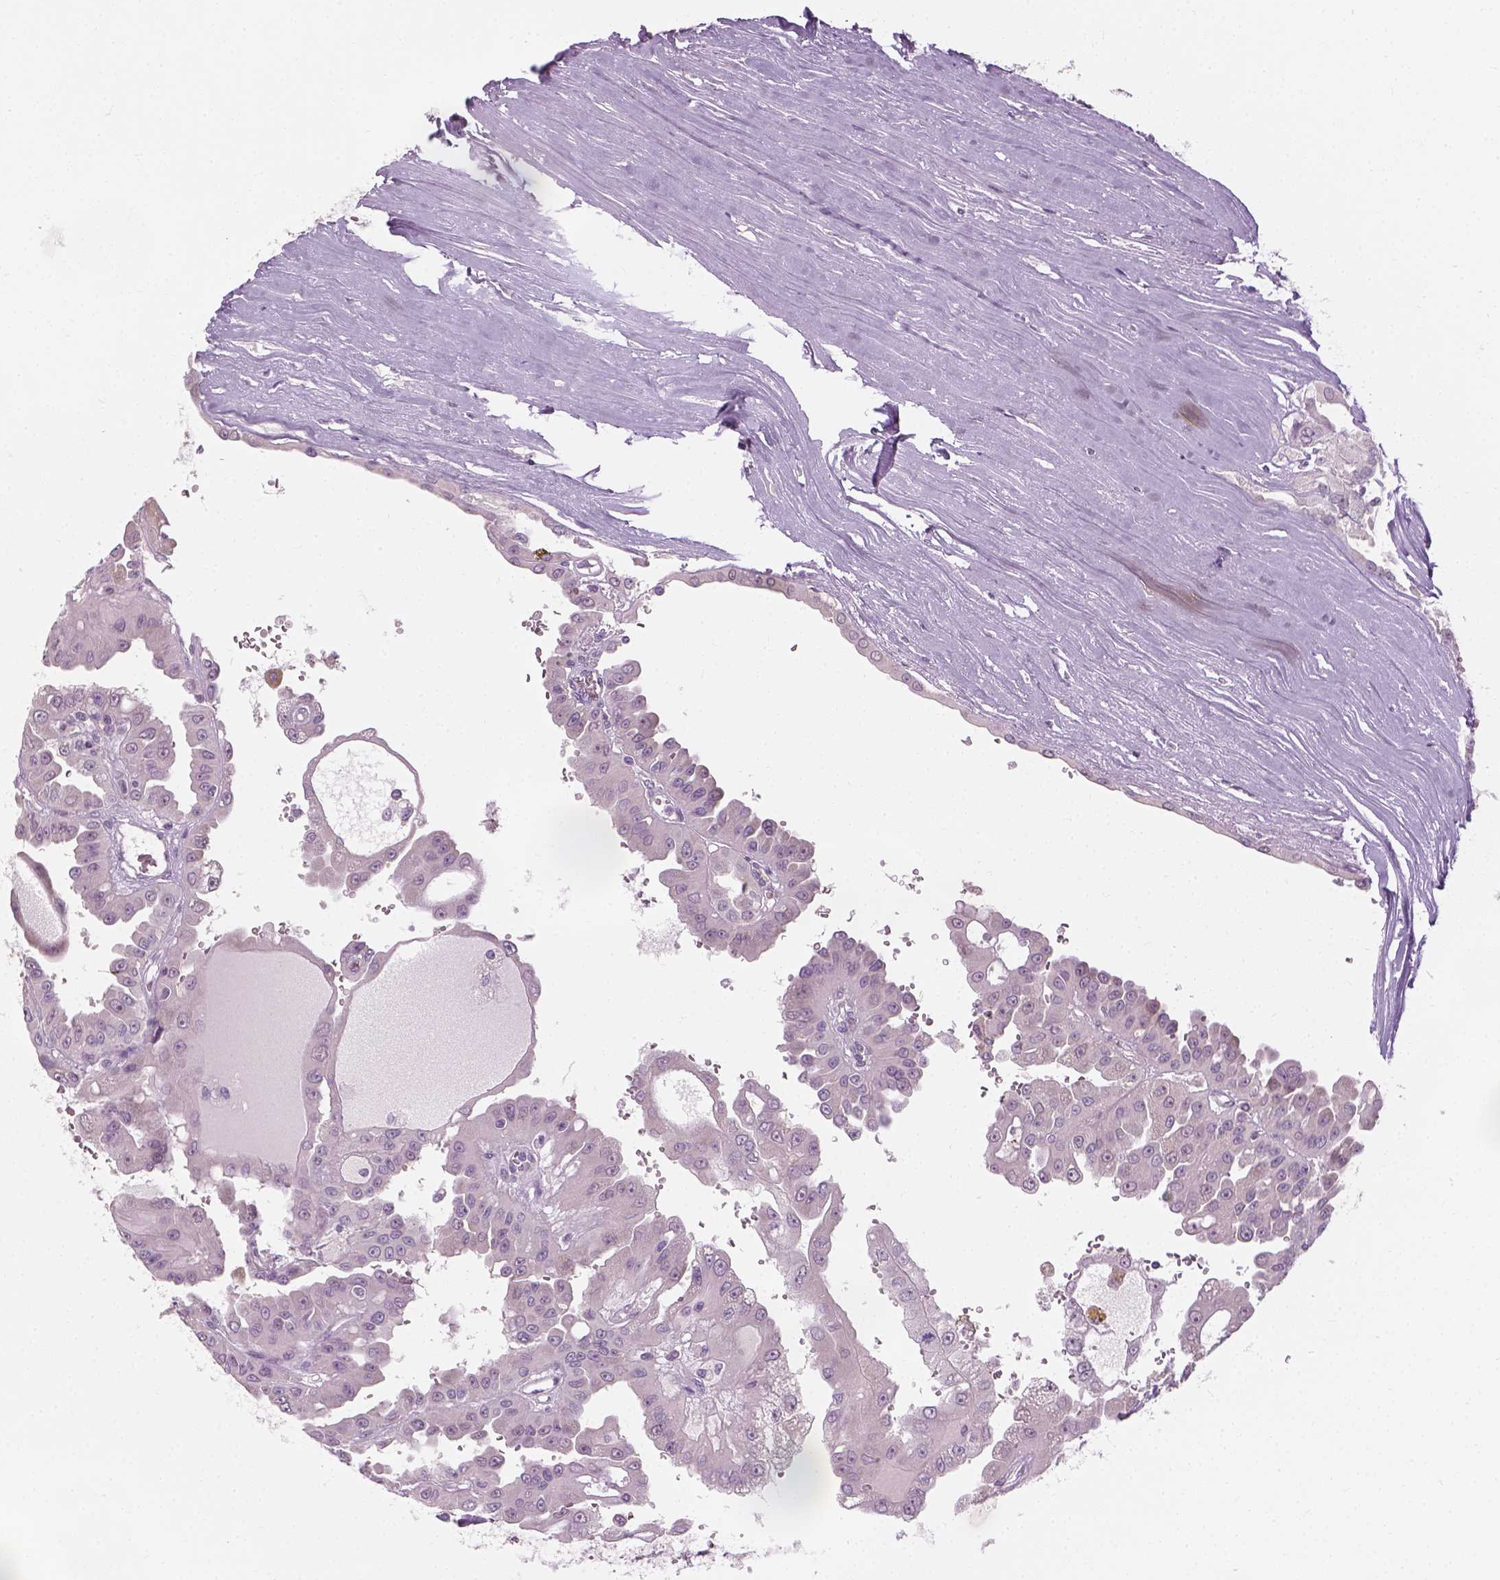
{"staining": {"intensity": "negative", "quantity": "none", "location": "none"}, "tissue": "renal cancer", "cell_type": "Tumor cells", "image_type": "cancer", "snomed": [{"axis": "morphology", "description": "Adenocarcinoma, NOS"}, {"axis": "topography", "description": "Kidney"}], "caption": "This is an immunohistochemistry (IHC) histopathology image of renal cancer. There is no expression in tumor cells.", "gene": "CFAP126", "patient": {"sex": "male", "age": 58}}